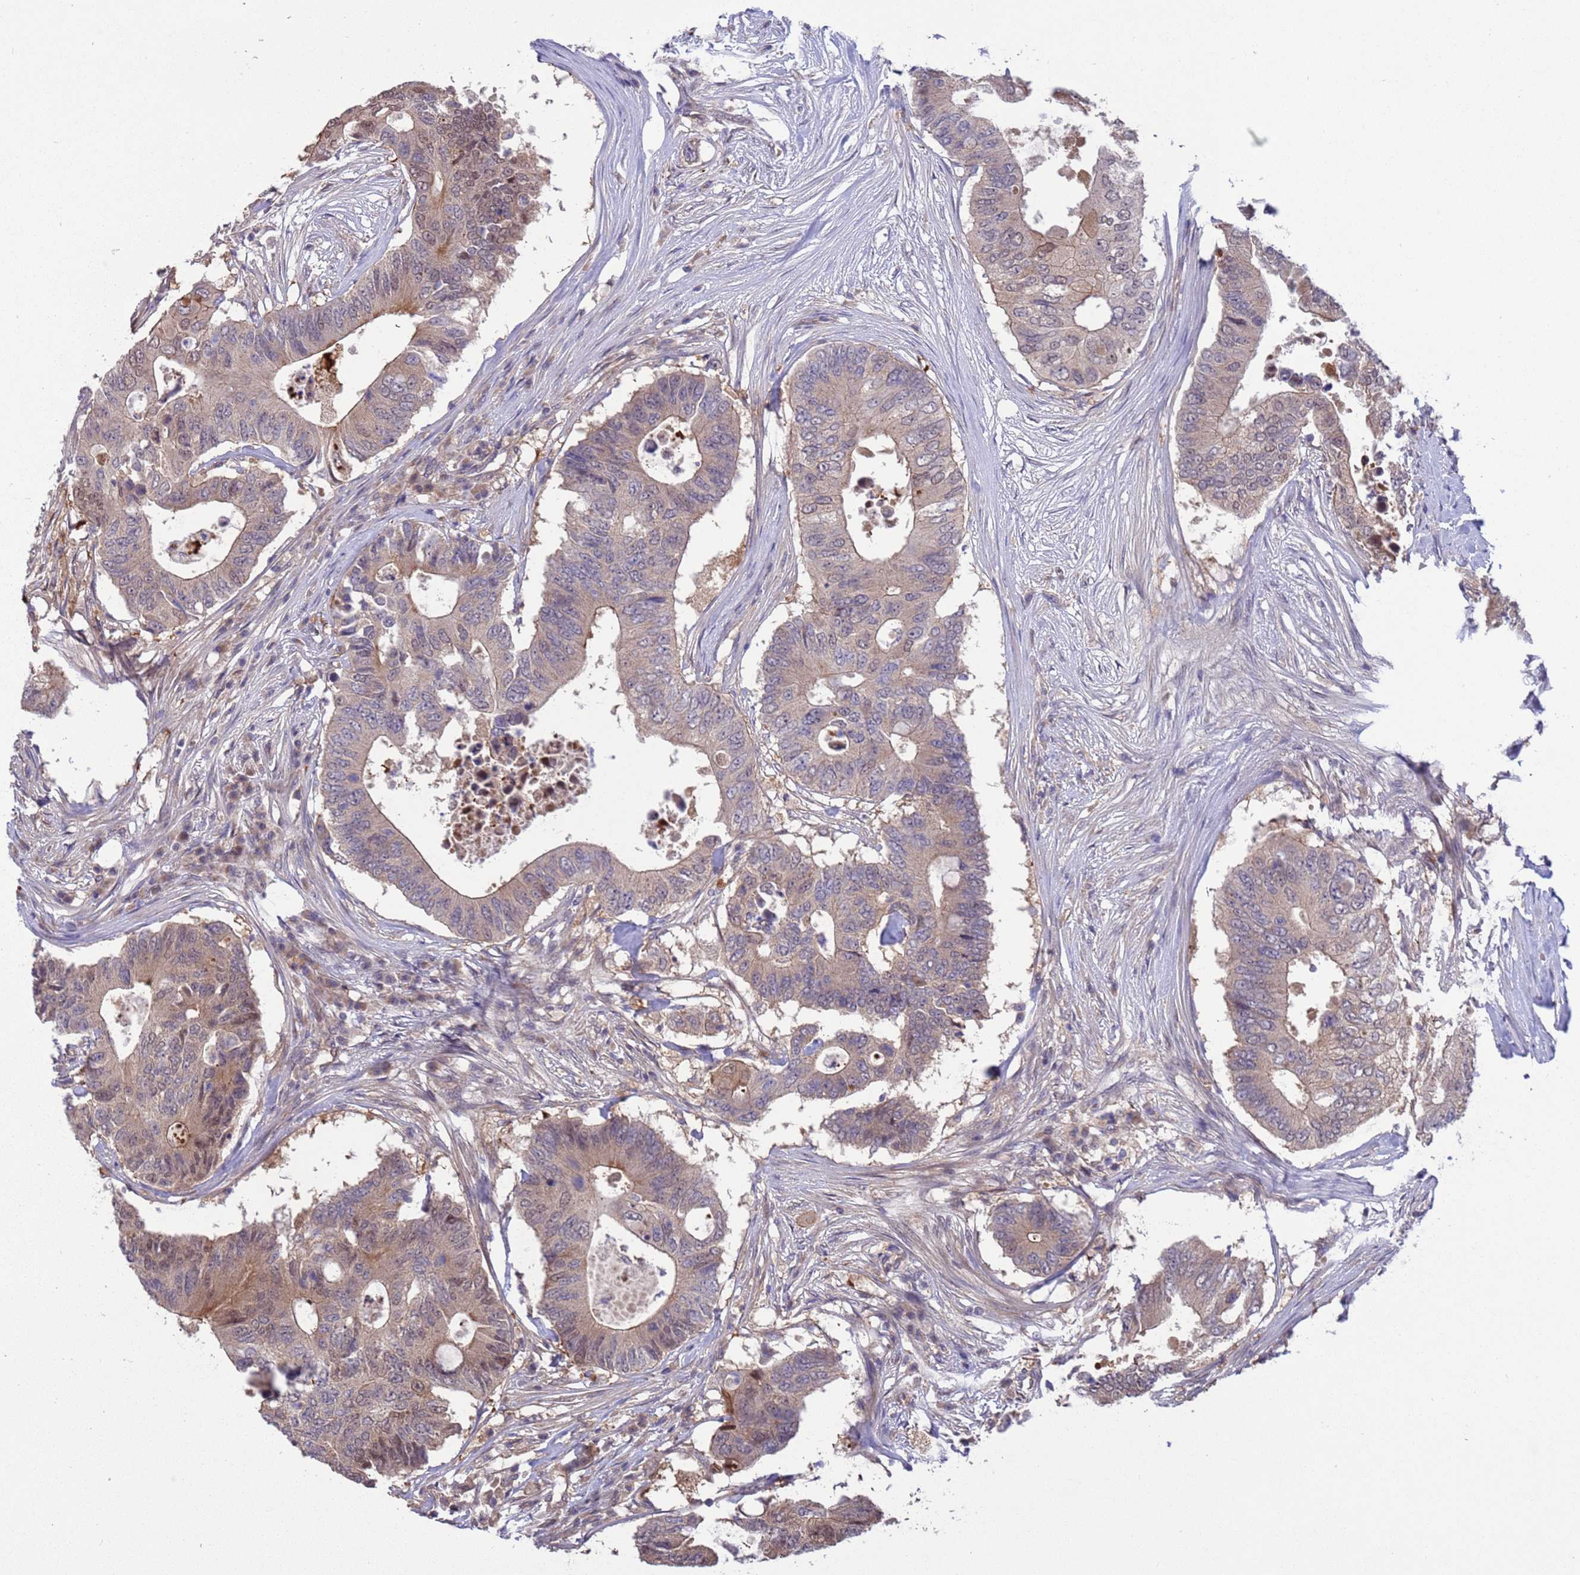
{"staining": {"intensity": "weak", "quantity": "25%-75%", "location": "cytoplasmic/membranous,nuclear"}, "tissue": "colorectal cancer", "cell_type": "Tumor cells", "image_type": "cancer", "snomed": [{"axis": "morphology", "description": "Adenocarcinoma, NOS"}, {"axis": "topography", "description": "Colon"}], "caption": "High-power microscopy captured an immunohistochemistry histopathology image of adenocarcinoma (colorectal), revealing weak cytoplasmic/membranous and nuclear expression in about 25%-75% of tumor cells.", "gene": "GJA10", "patient": {"sex": "male", "age": 71}}